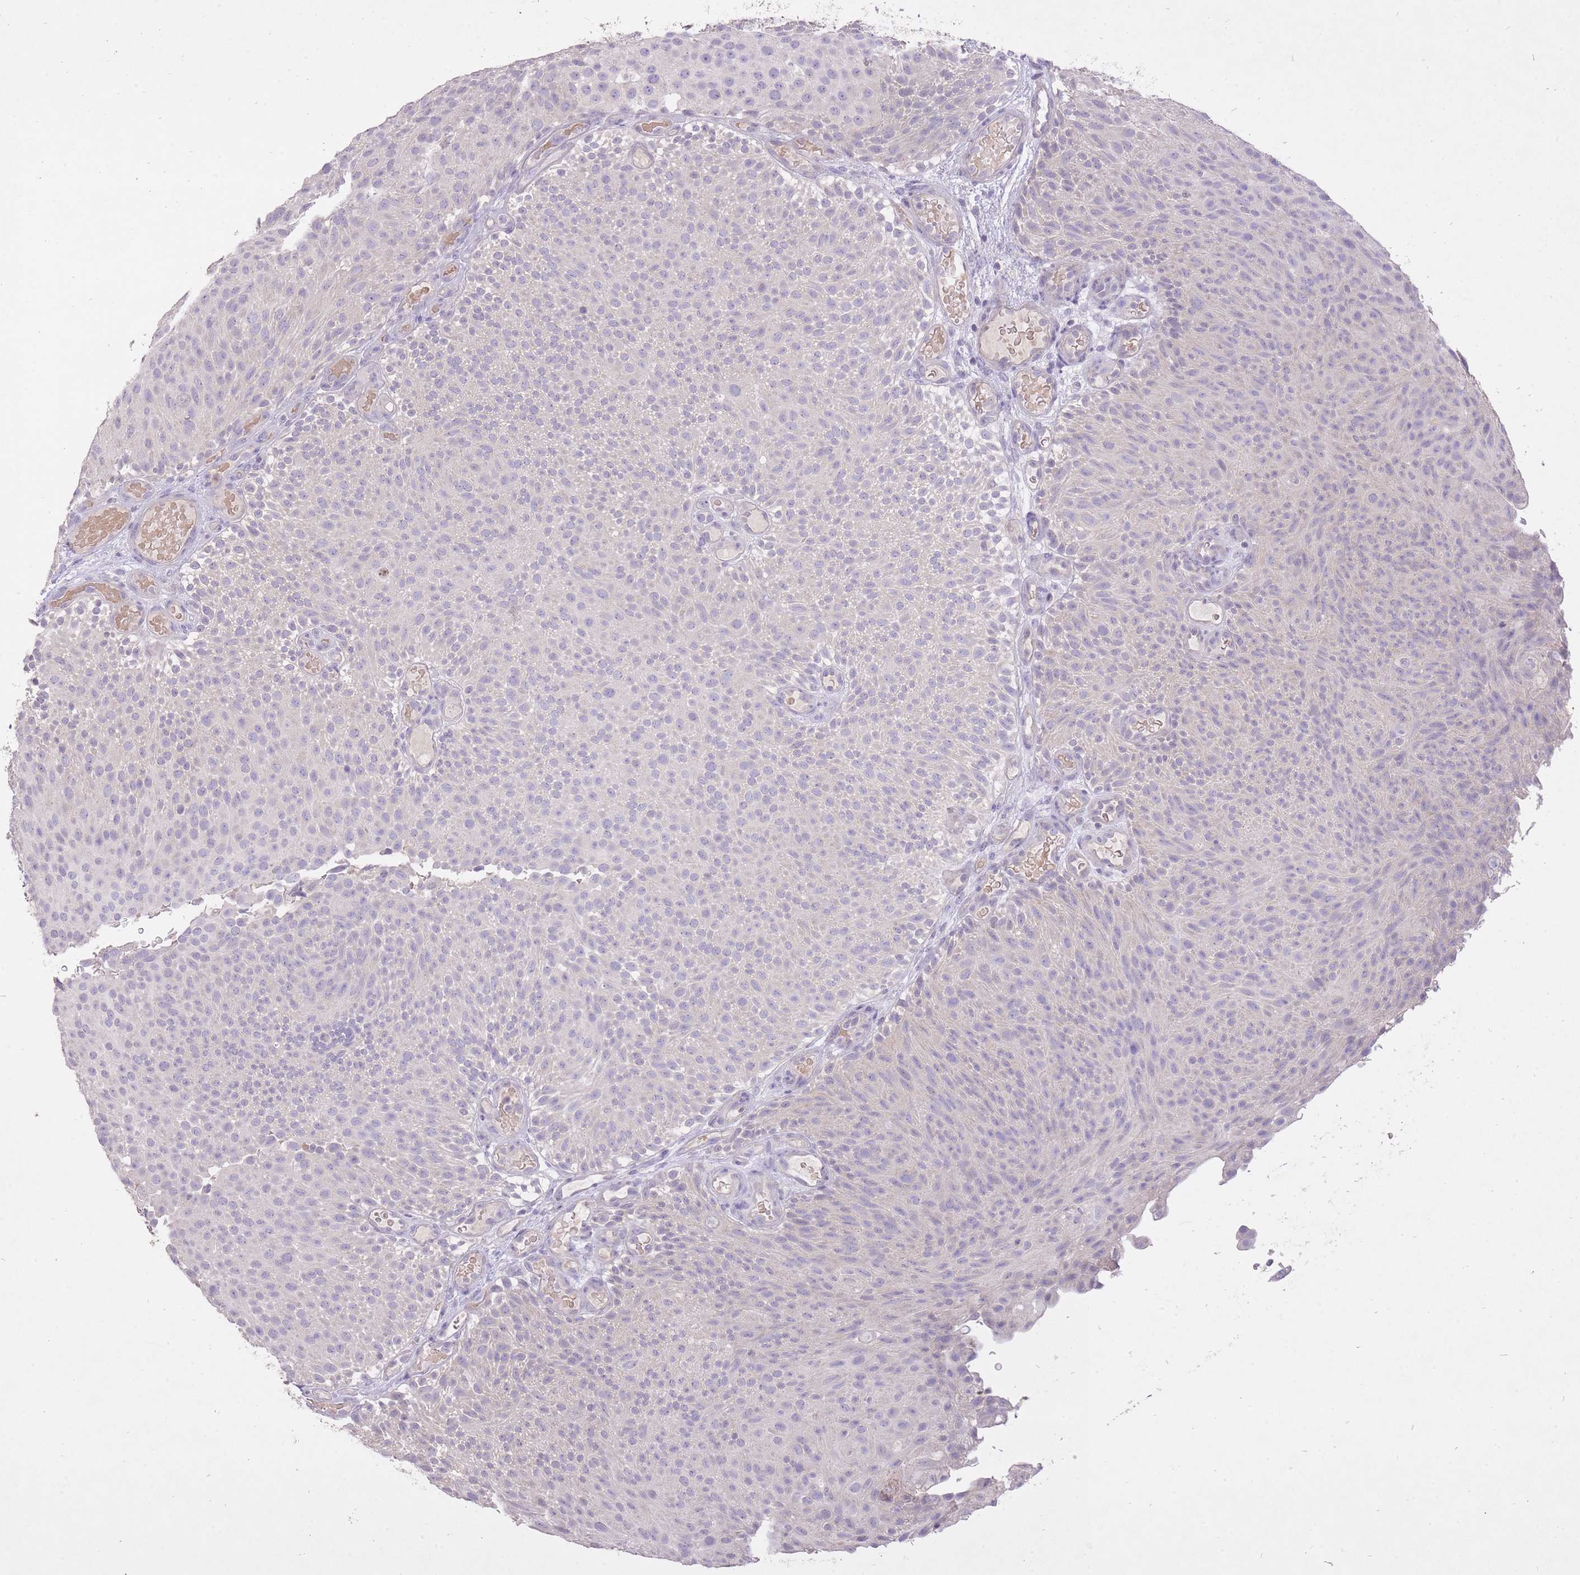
{"staining": {"intensity": "negative", "quantity": "none", "location": "none"}, "tissue": "urothelial cancer", "cell_type": "Tumor cells", "image_type": "cancer", "snomed": [{"axis": "morphology", "description": "Urothelial carcinoma, Low grade"}, {"axis": "topography", "description": "Urinary bladder"}], "caption": "Immunohistochemical staining of human low-grade urothelial carcinoma exhibits no significant staining in tumor cells.", "gene": "FRG2C", "patient": {"sex": "male", "age": 78}}